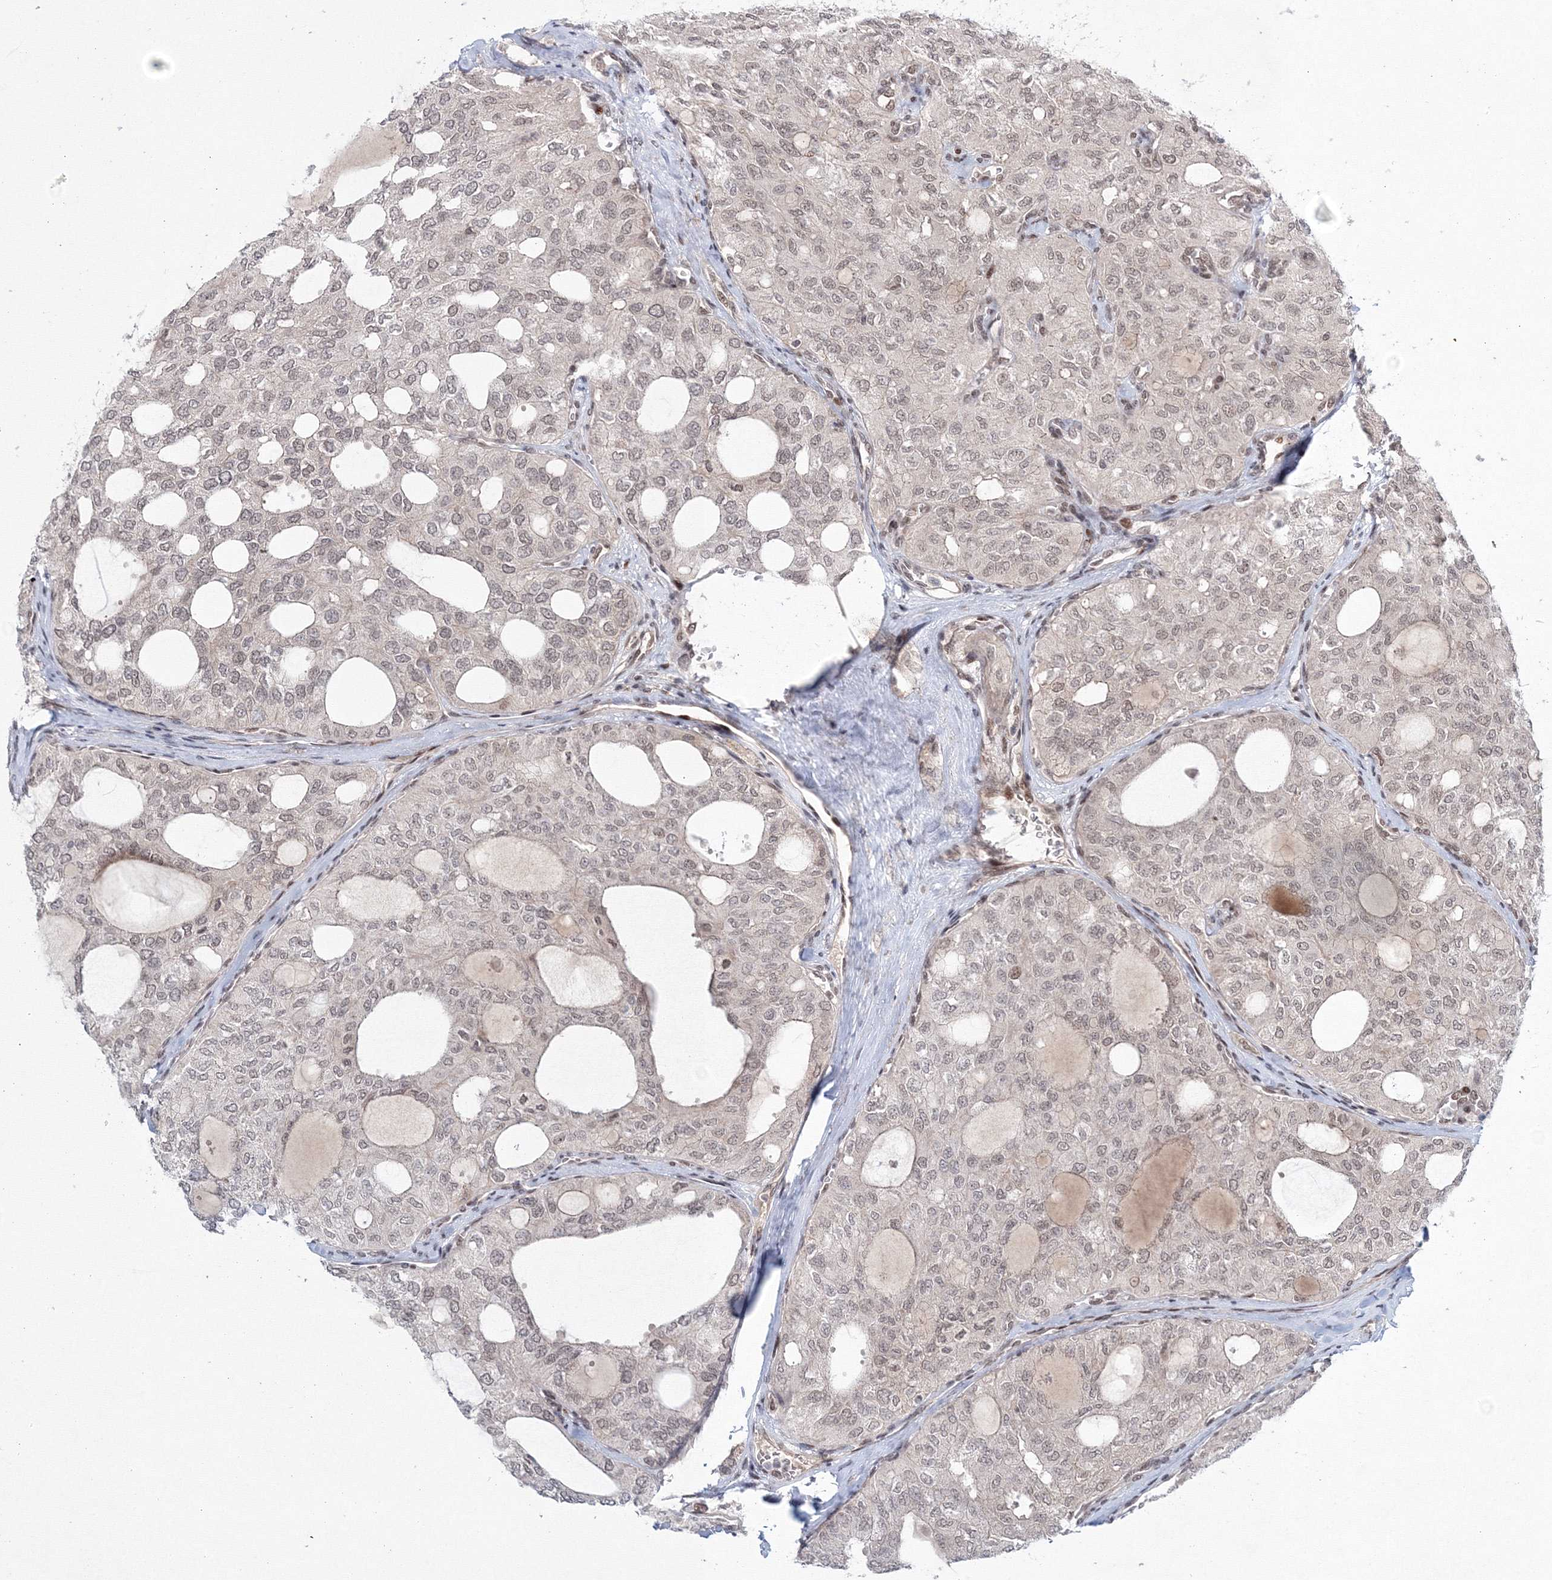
{"staining": {"intensity": "weak", "quantity": "<25%", "location": "nuclear"}, "tissue": "thyroid cancer", "cell_type": "Tumor cells", "image_type": "cancer", "snomed": [{"axis": "morphology", "description": "Follicular adenoma carcinoma, NOS"}, {"axis": "topography", "description": "Thyroid gland"}], "caption": "Tumor cells are negative for protein expression in human follicular adenoma carcinoma (thyroid).", "gene": "NOA1", "patient": {"sex": "male", "age": 75}}